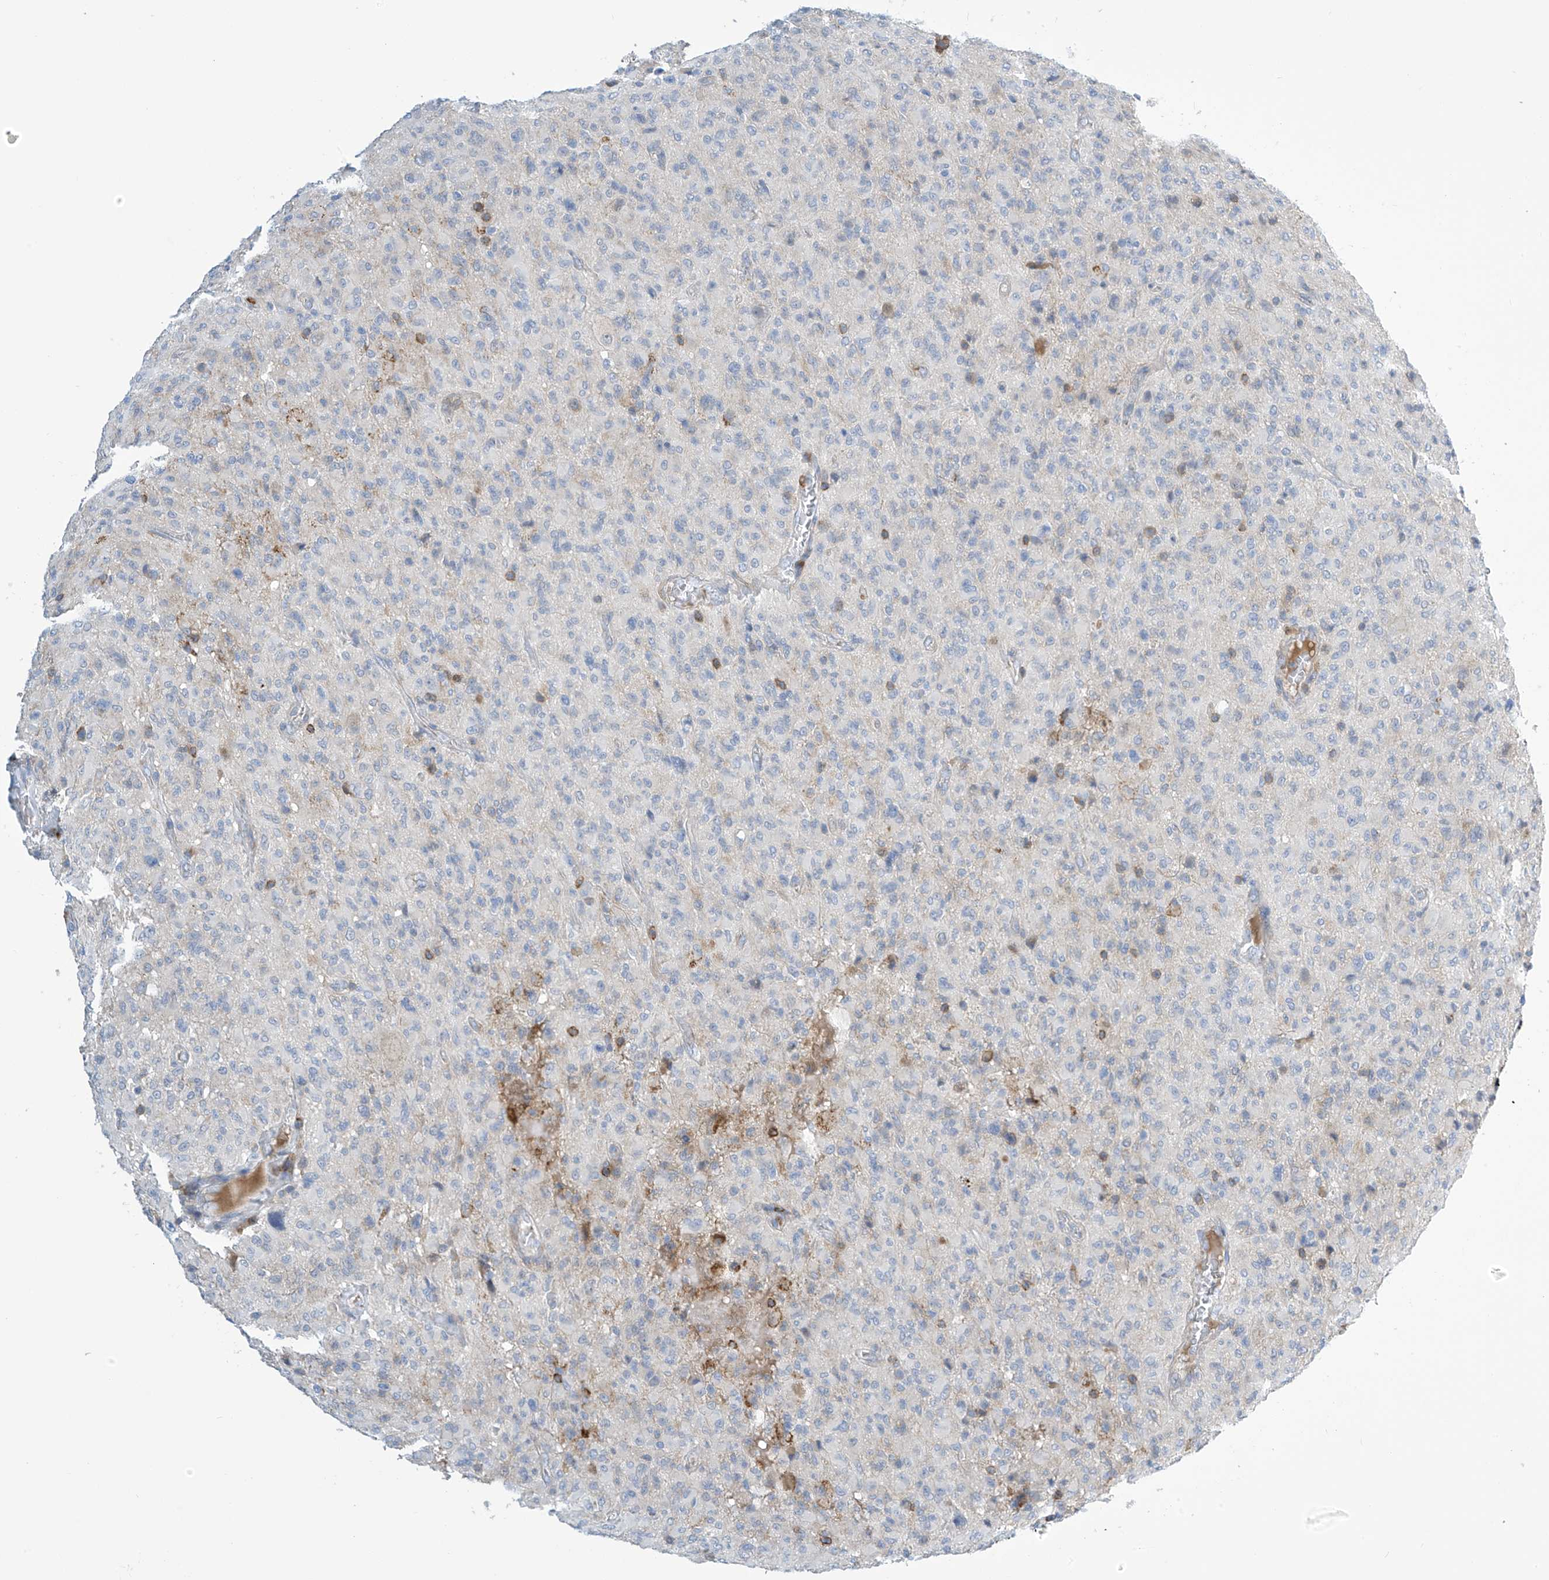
{"staining": {"intensity": "negative", "quantity": "none", "location": "none"}, "tissue": "glioma", "cell_type": "Tumor cells", "image_type": "cancer", "snomed": [{"axis": "morphology", "description": "Glioma, malignant, High grade"}, {"axis": "topography", "description": "Brain"}], "caption": "Immunohistochemistry (IHC) micrograph of neoplastic tissue: human malignant high-grade glioma stained with DAB (3,3'-diaminobenzidine) exhibits no significant protein staining in tumor cells.", "gene": "IBA57", "patient": {"sex": "female", "age": 57}}